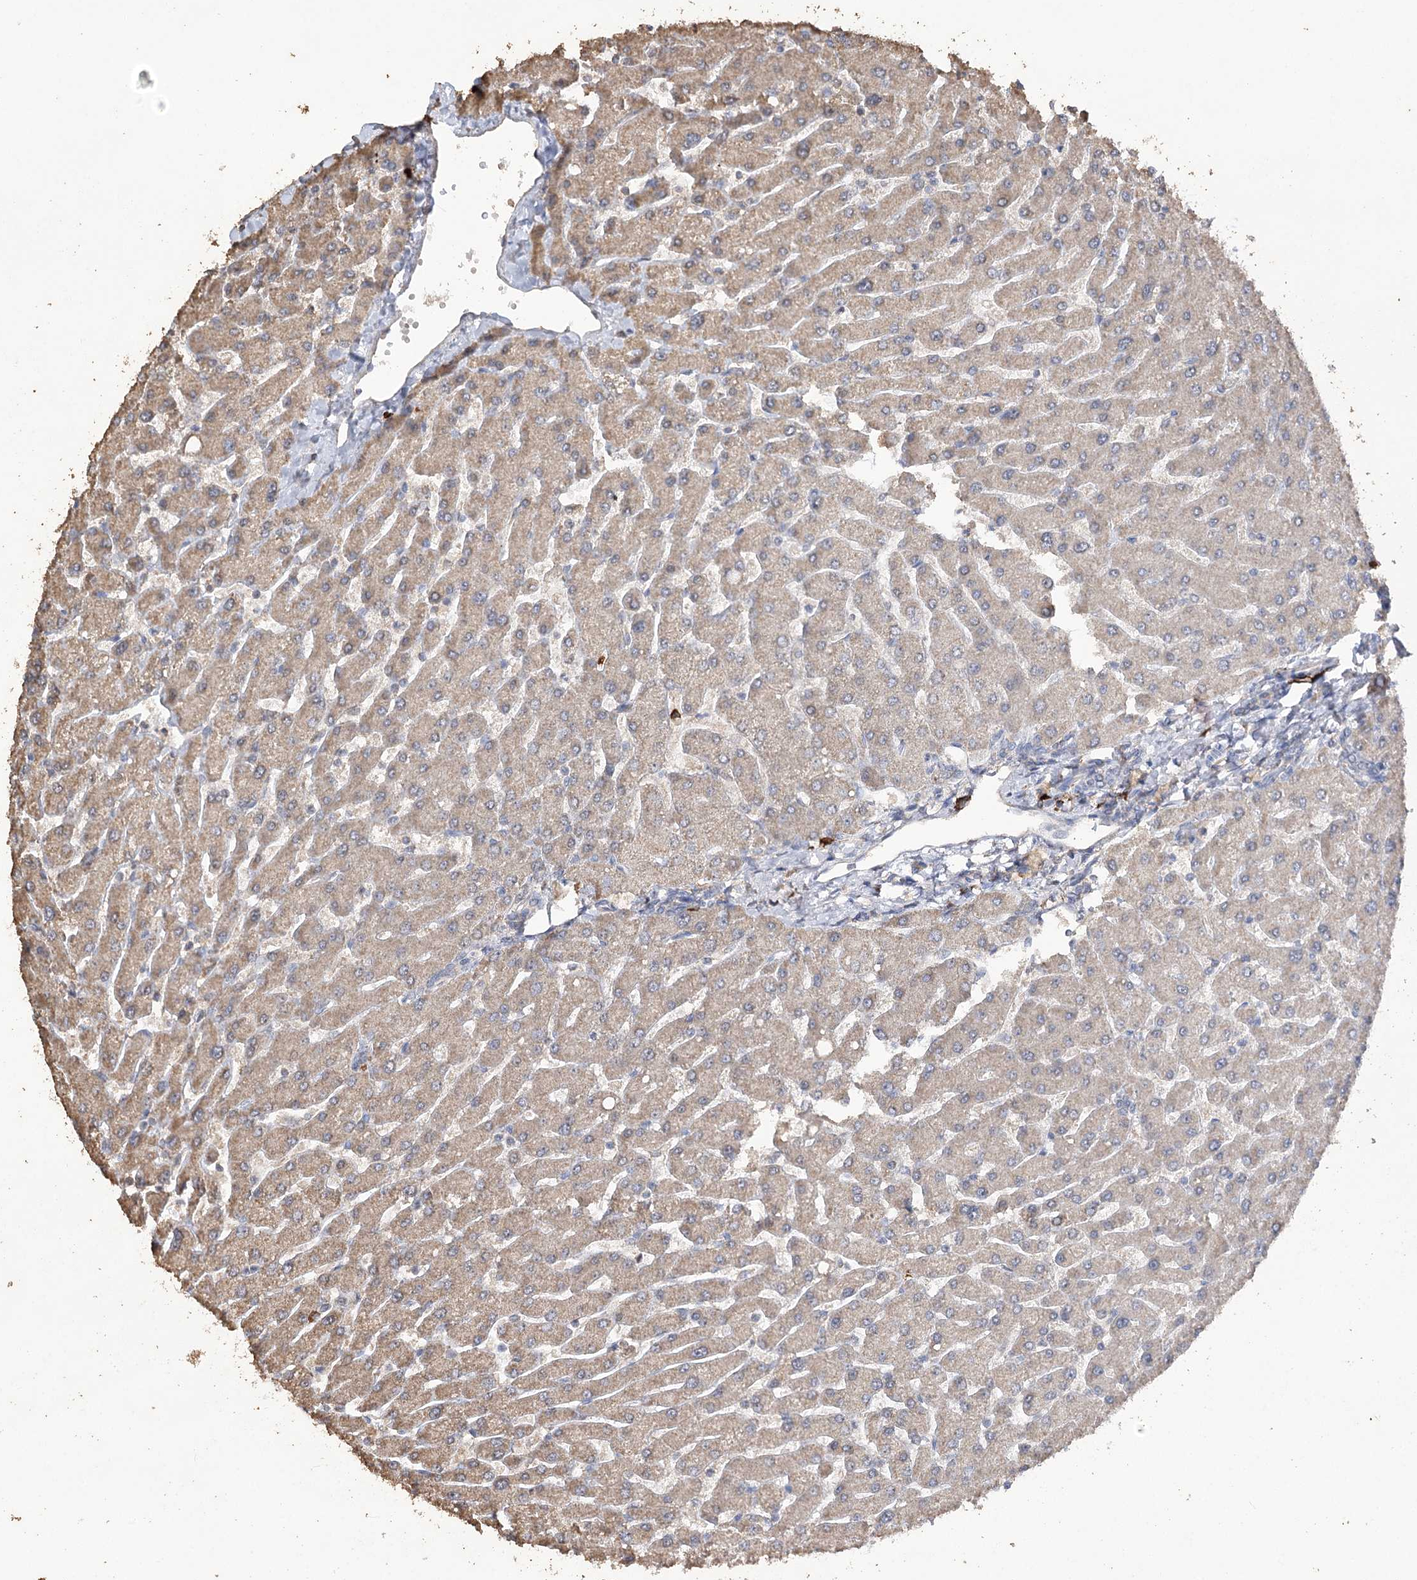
{"staining": {"intensity": "negative", "quantity": "none", "location": "none"}, "tissue": "liver", "cell_type": "Cholangiocytes", "image_type": "normal", "snomed": [{"axis": "morphology", "description": "Normal tissue, NOS"}, {"axis": "topography", "description": "Liver"}], "caption": "Liver was stained to show a protein in brown. There is no significant positivity in cholangiocytes. (Stains: DAB immunohistochemistry (IHC) with hematoxylin counter stain, Microscopy: brightfield microscopy at high magnification).", "gene": "IREB2", "patient": {"sex": "male", "age": 55}}